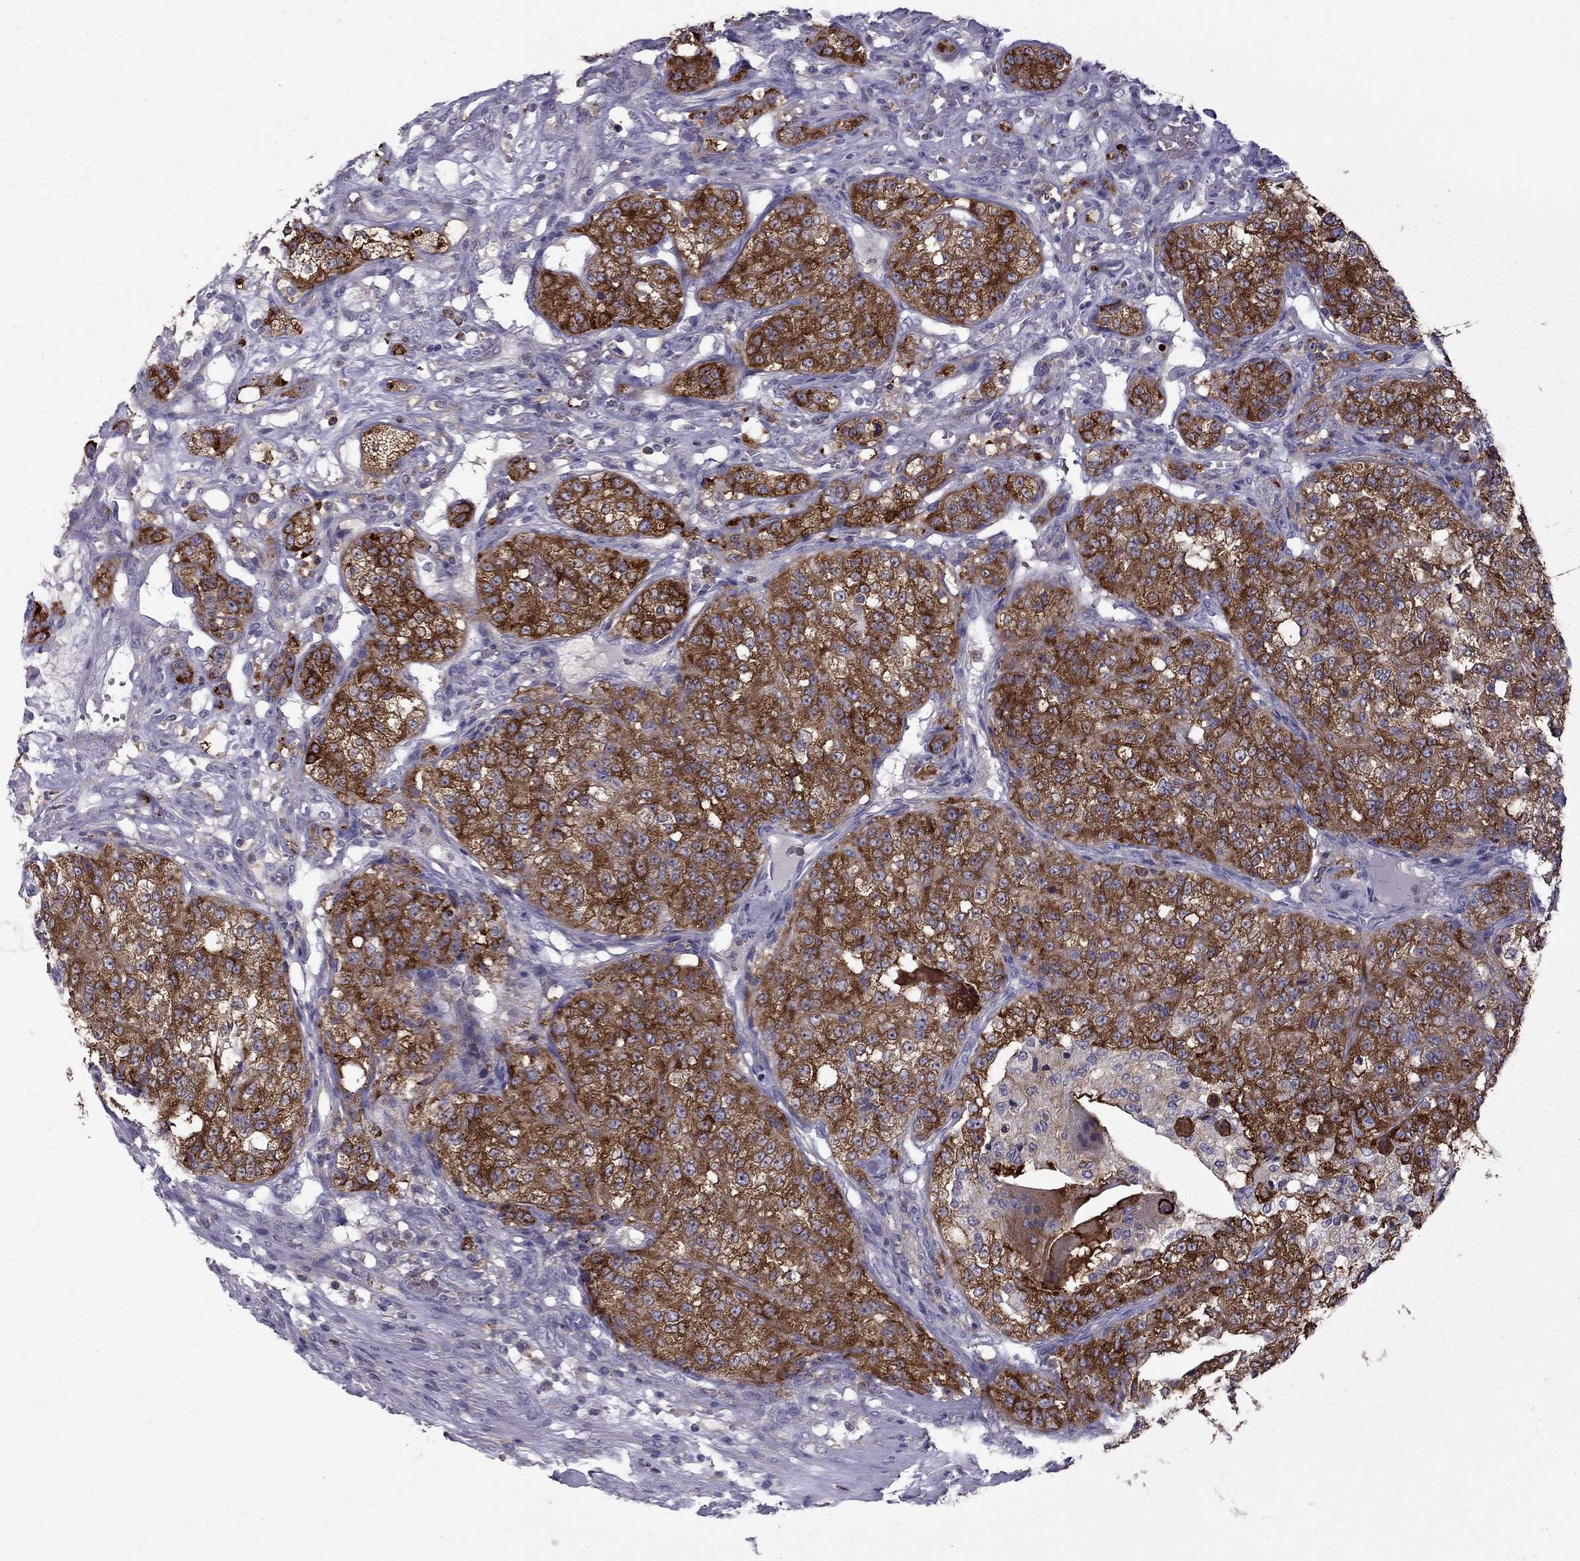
{"staining": {"intensity": "strong", "quantity": ">75%", "location": "cytoplasmic/membranous"}, "tissue": "renal cancer", "cell_type": "Tumor cells", "image_type": "cancer", "snomed": [{"axis": "morphology", "description": "Adenocarcinoma, NOS"}, {"axis": "topography", "description": "Kidney"}], "caption": "Protein expression by immunohistochemistry shows strong cytoplasmic/membranous expression in approximately >75% of tumor cells in renal cancer.", "gene": "EIF4E3", "patient": {"sex": "female", "age": 63}}